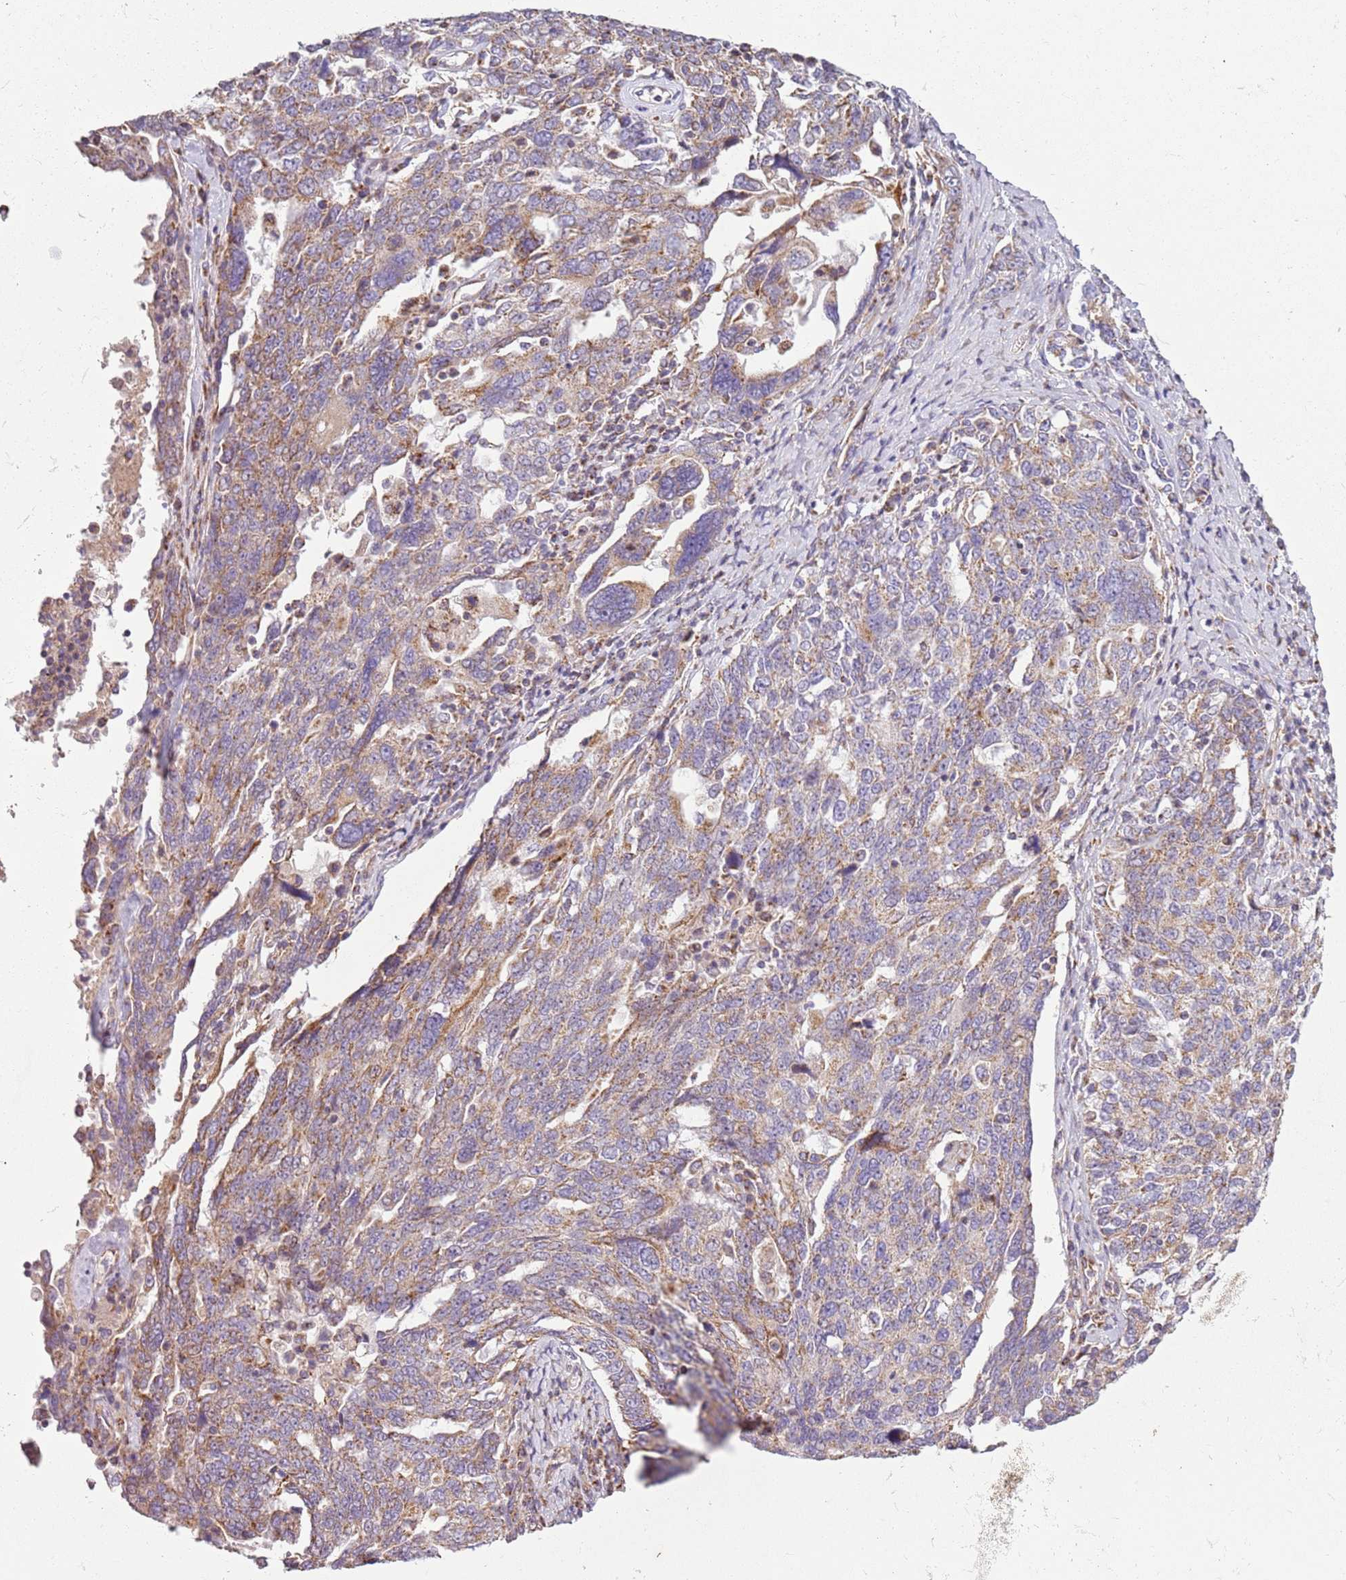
{"staining": {"intensity": "weak", "quantity": "25%-75%", "location": "cytoplasmic/membranous"}, "tissue": "ovarian cancer", "cell_type": "Tumor cells", "image_type": "cancer", "snomed": [{"axis": "morphology", "description": "Carcinoma, endometroid"}, {"axis": "topography", "description": "Ovary"}], "caption": "DAB immunohistochemical staining of human ovarian cancer (endometroid carcinoma) displays weak cytoplasmic/membranous protein positivity in about 25%-75% of tumor cells. The staining was performed using DAB (3,3'-diaminobenzidine), with brown indicating positive protein expression. Nuclei are stained blue with hematoxylin.", "gene": "TMEM200C", "patient": {"sex": "female", "age": 62}}